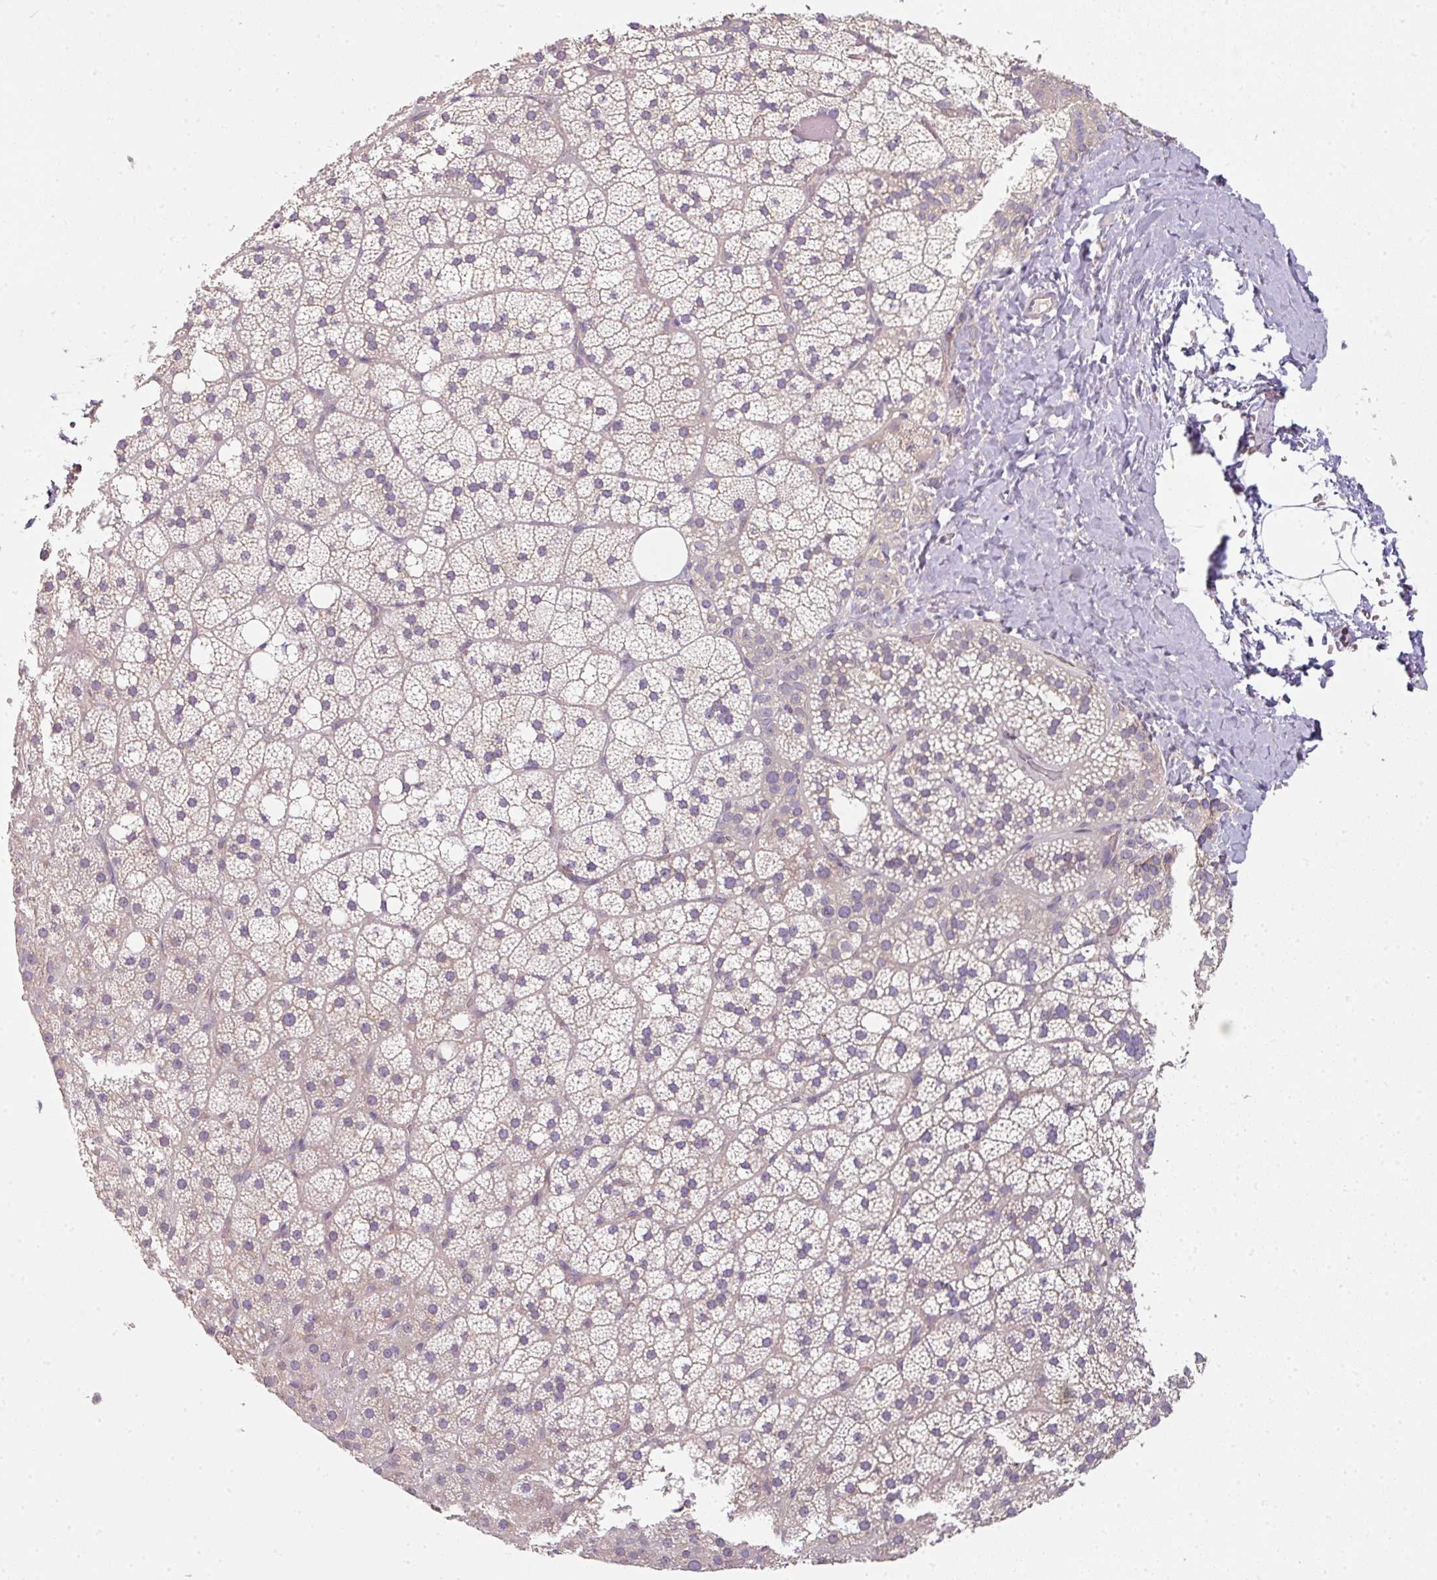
{"staining": {"intensity": "weak", "quantity": "<25%", "location": "cytoplasmic/membranous"}, "tissue": "adrenal gland", "cell_type": "Glandular cells", "image_type": "normal", "snomed": [{"axis": "morphology", "description": "Normal tissue, NOS"}, {"axis": "topography", "description": "Adrenal gland"}], "caption": "A micrograph of human adrenal gland is negative for staining in glandular cells. (DAB immunohistochemistry (IHC) with hematoxylin counter stain).", "gene": "C19orf33", "patient": {"sex": "male", "age": 53}}